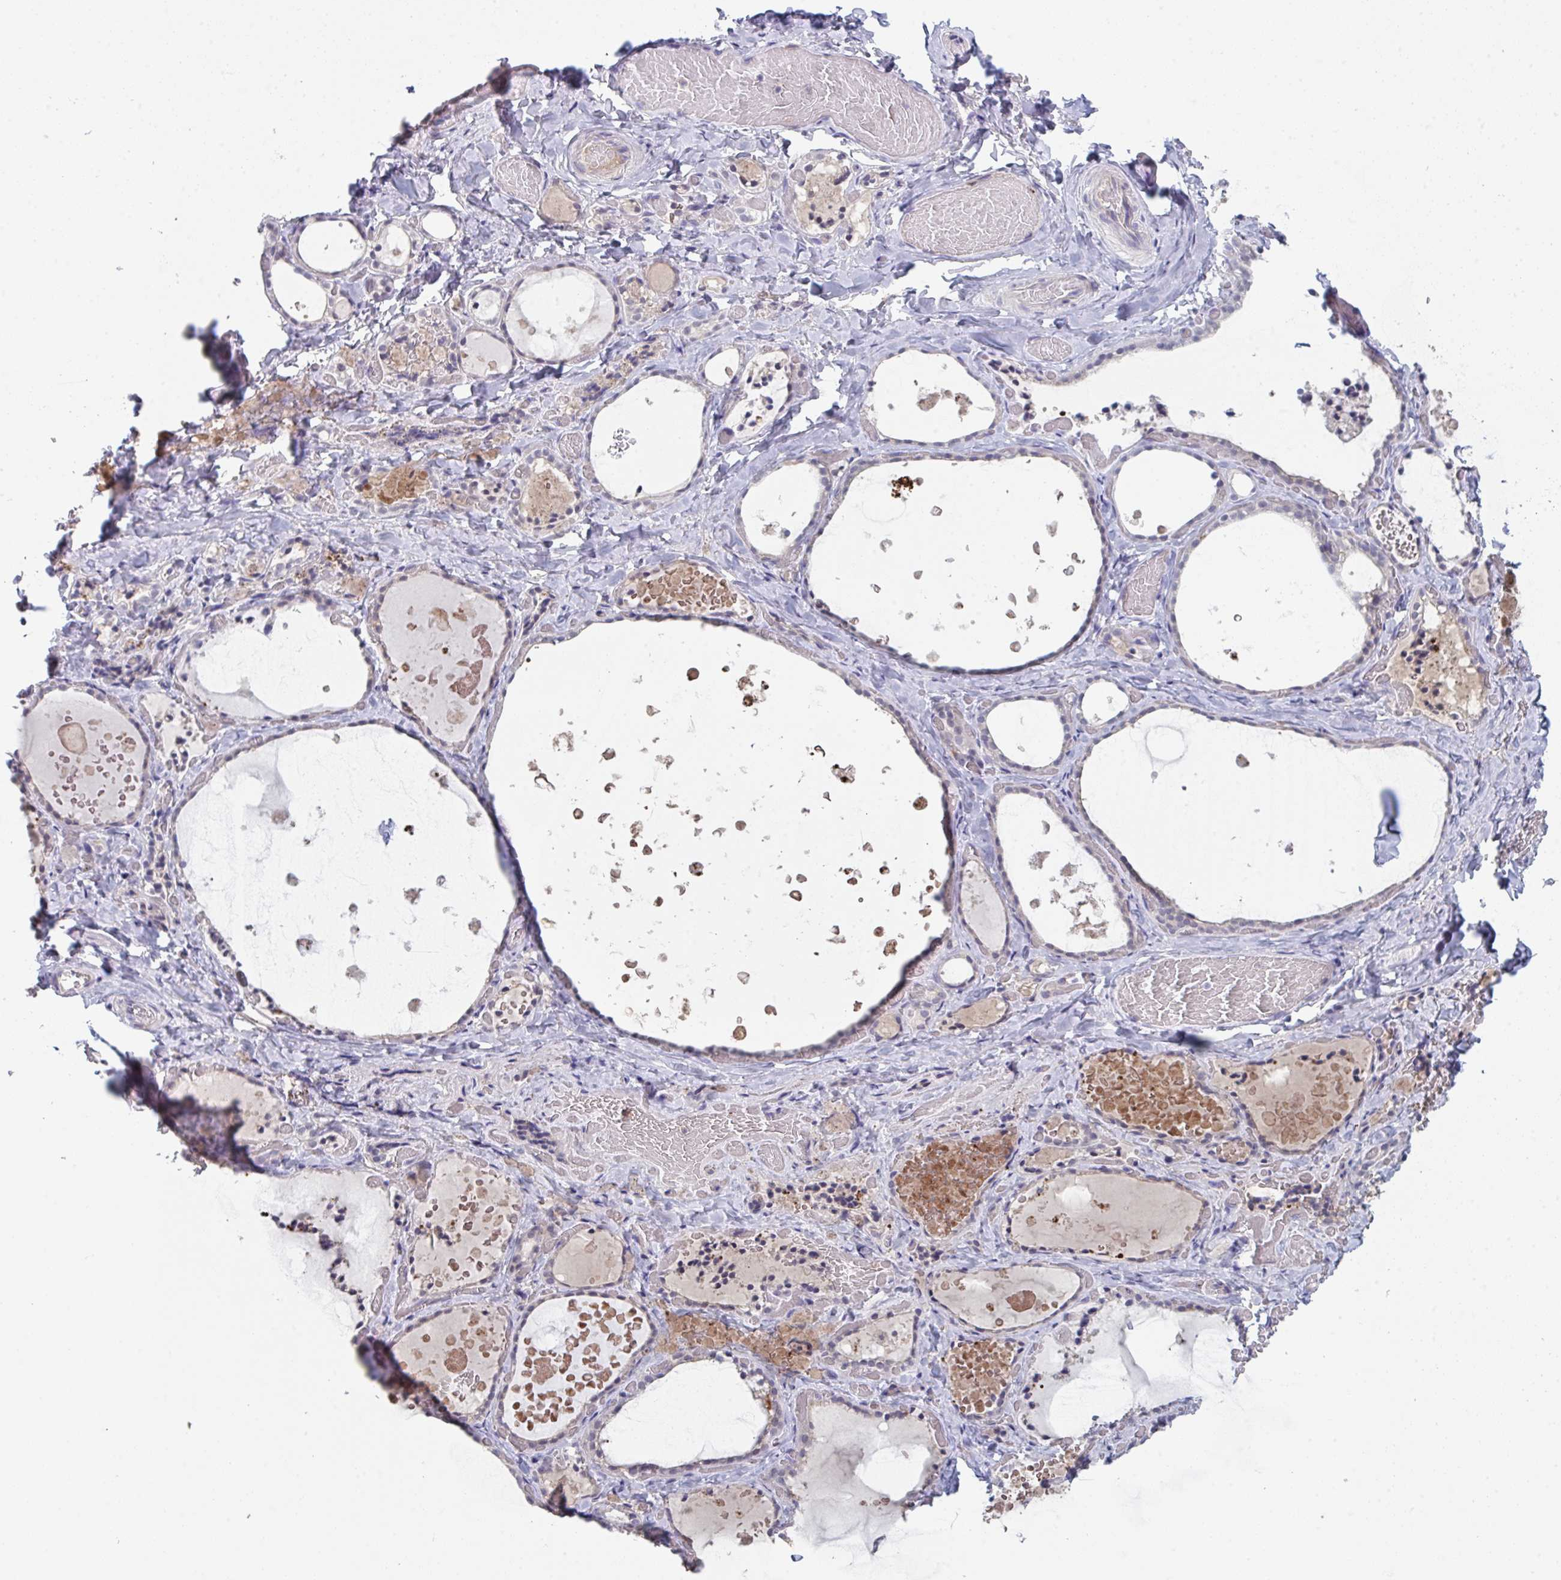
{"staining": {"intensity": "negative", "quantity": "none", "location": "none"}, "tissue": "thyroid gland", "cell_type": "Glandular cells", "image_type": "normal", "snomed": [{"axis": "morphology", "description": "Normal tissue, NOS"}, {"axis": "topography", "description": "Thyroid gland"}], "caption": "Image shows no protein staining in glandular cells of normal thyroid gland. (DAB (3,3'-diaminobenzidine) immunohistochemistry, high magnification).", "gene": "HGFAC", "patient": {"sex": "female", "age": 56}}